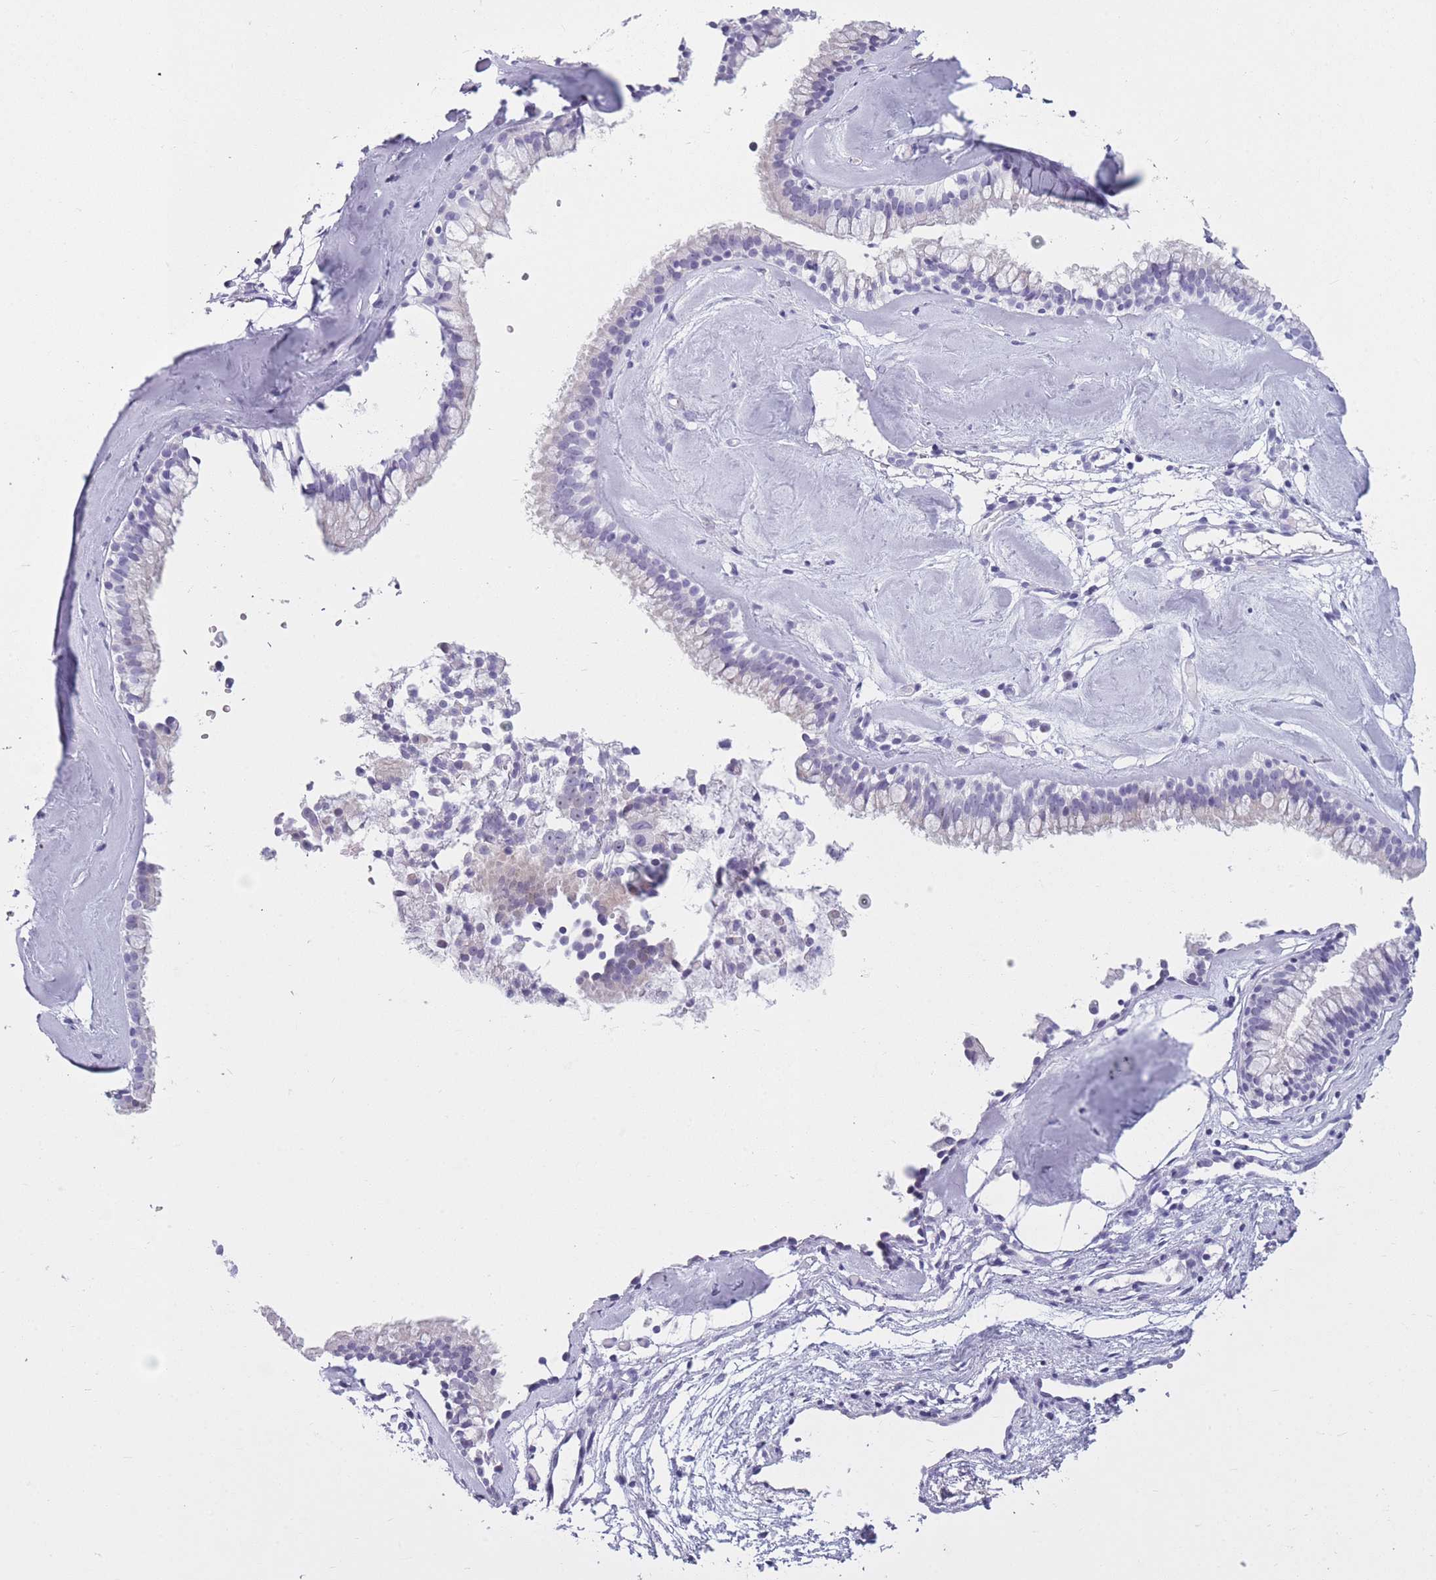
{"staining": {"intensity": "negative", "quantity": "none", "location": "none"}, "tissue": "nasopharynx", "cell_type": "Respiratory epithelial cells", "image_type": "normal", "snomed": [{"axis": "morphology", "description": "Normal tissue, NOS"}, {"axis": "topography", "description": "Nasopharynx"}], "caption": "Immunohistochemical staining of benign nasopharynx displays no significant staining in respiratory epithelial cells. Brightfield microscopy of immunohistochemistry stained with DAB (brown) and hematoxylin (blue), captured at high magnification.", "gene": "GOLGA6A", "patient": {"sex": "male", "age": 65}}